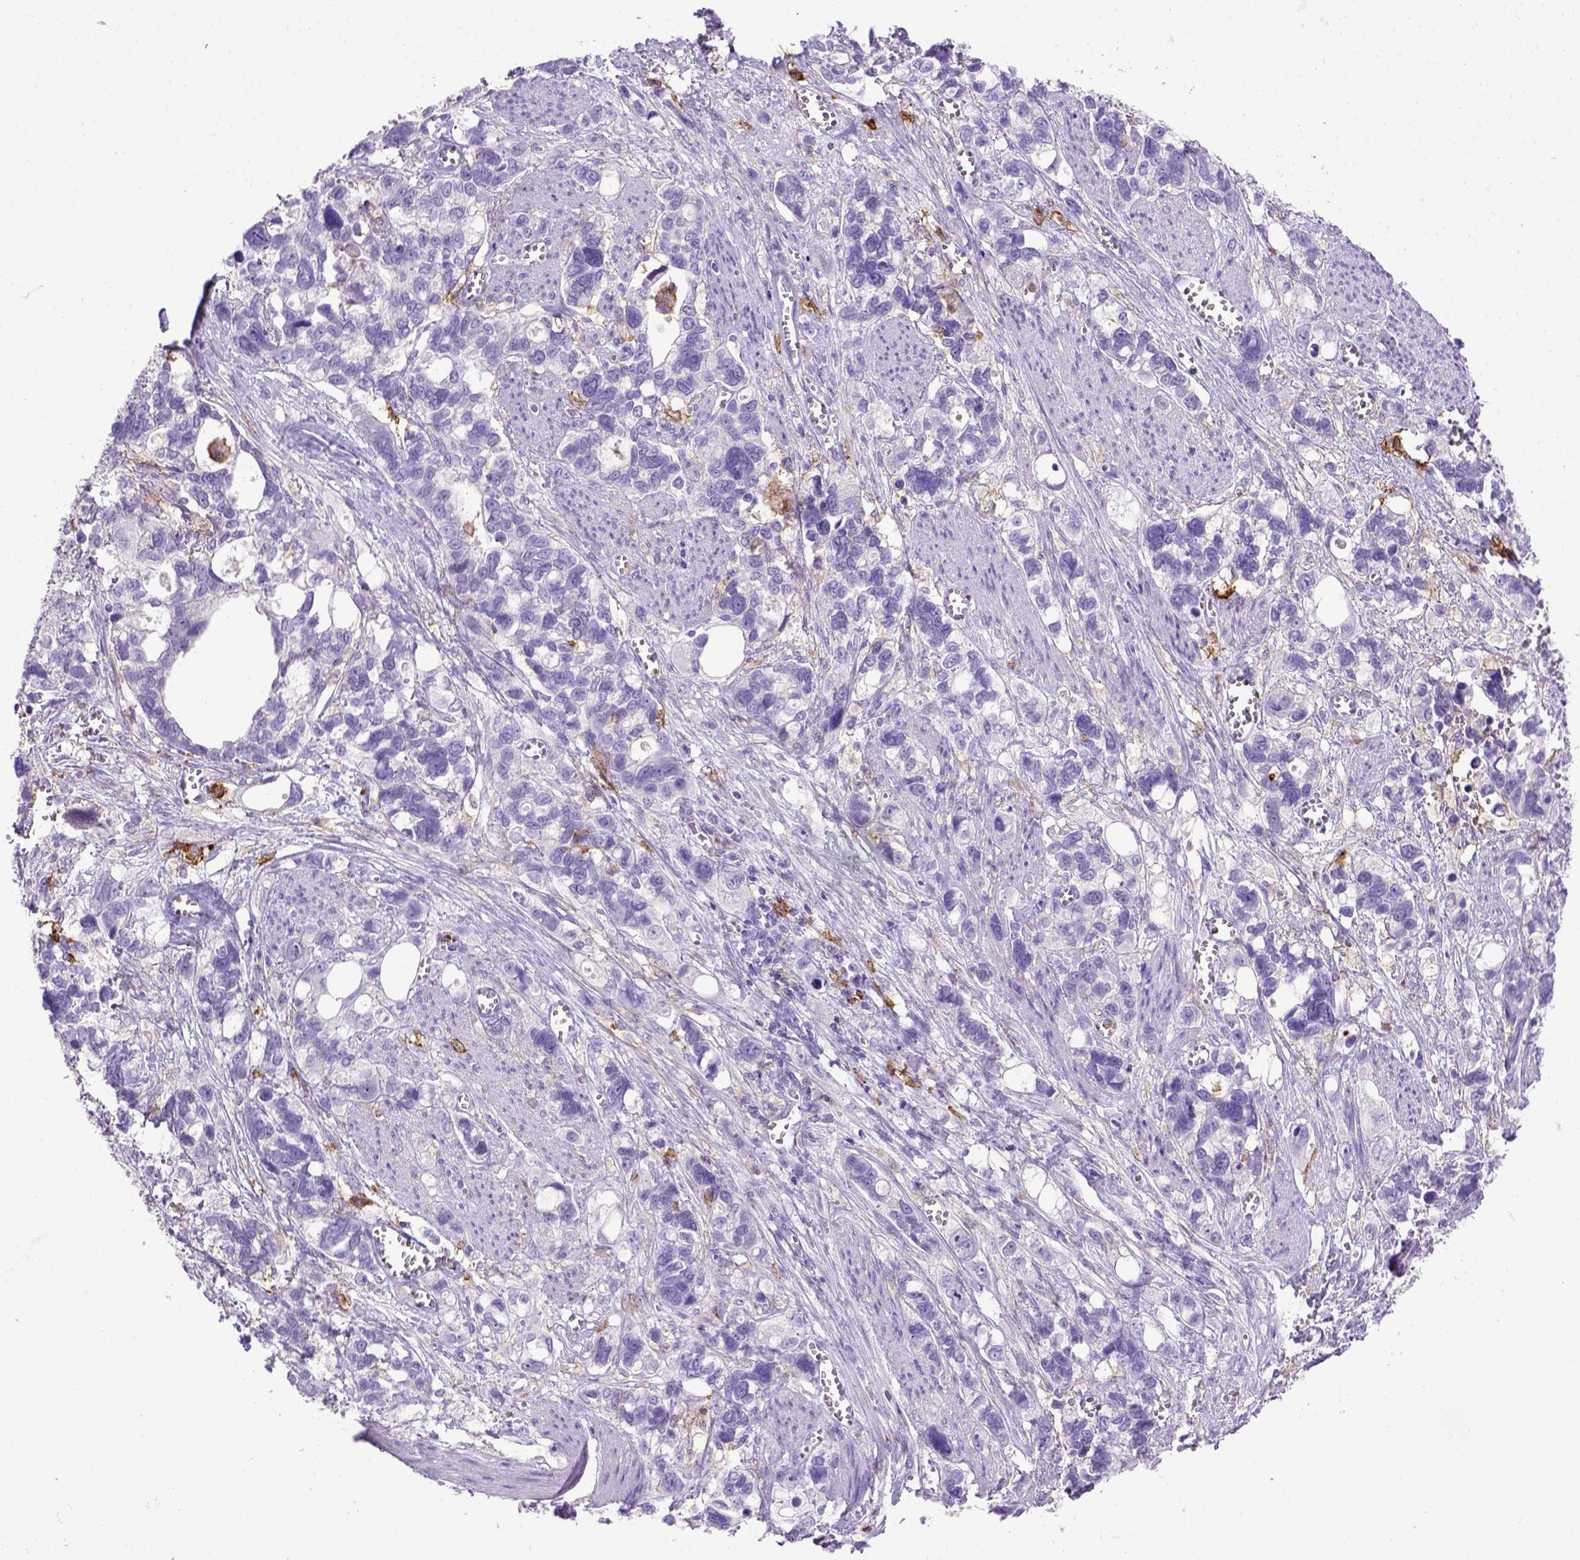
{"staining": {"intensity": "negative", "quantity": "none", "location": "none"}, "tissue": "stomach cancer", "cell_type": "Tumor cells", "image_type": "cancer", "snomed": [{"axis": "morphology", "description": "Adenocarcinoma, NOS"}, {"axis": "topography", "description": "Stomach, upper"}], "caption": "Micrograph shows no protein positivity in tumor cells of stomach adenocarcinoma tissue.", "gene": "ITGAX", "patient": {"sex": "female", "age": 81}}